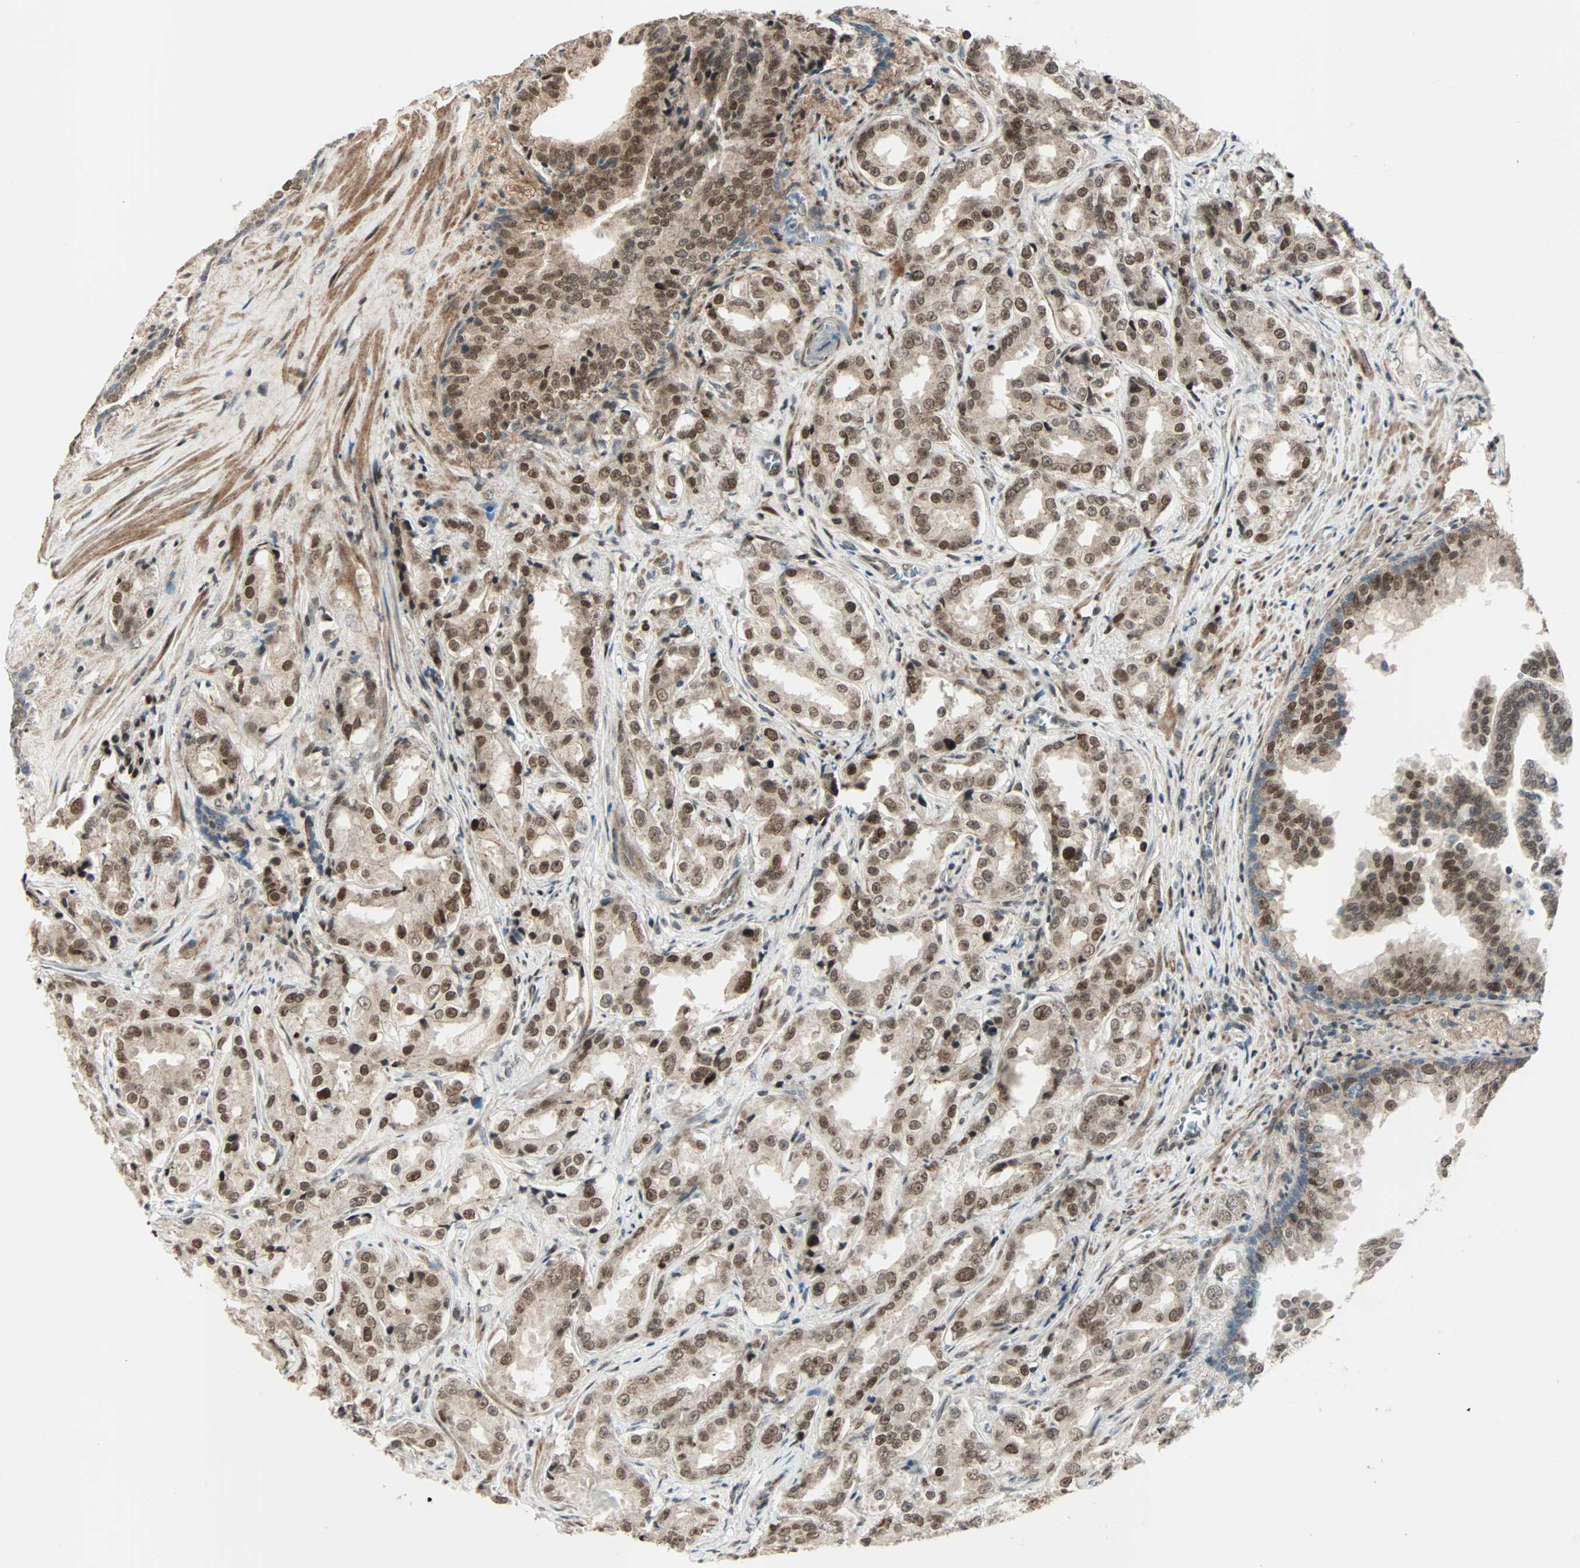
{"staining": {"intensity": "moderate", "quantity": ">75%", "location": "nuclear"}, "tissue": "prostate cancer", "cell_type": "Tumor cells", "image_type": "cancer", "snomed": [{"axis": "morphology", "description": "Adenocarcinoma, High grade"}, {"axis": "topography", "description": "Prostate"}], "caption": "Immunohistochemistry of human prostate cancer (high-grade adenocarcinoma) exhibits medium levels of moderate nuclear staining in approximately >75% of tumor cells. (brown staining indicates protein expression, while blue staining denotes nuclei).", "gene": "CBX4", "patient": {"sex": "male", "age": 73}}